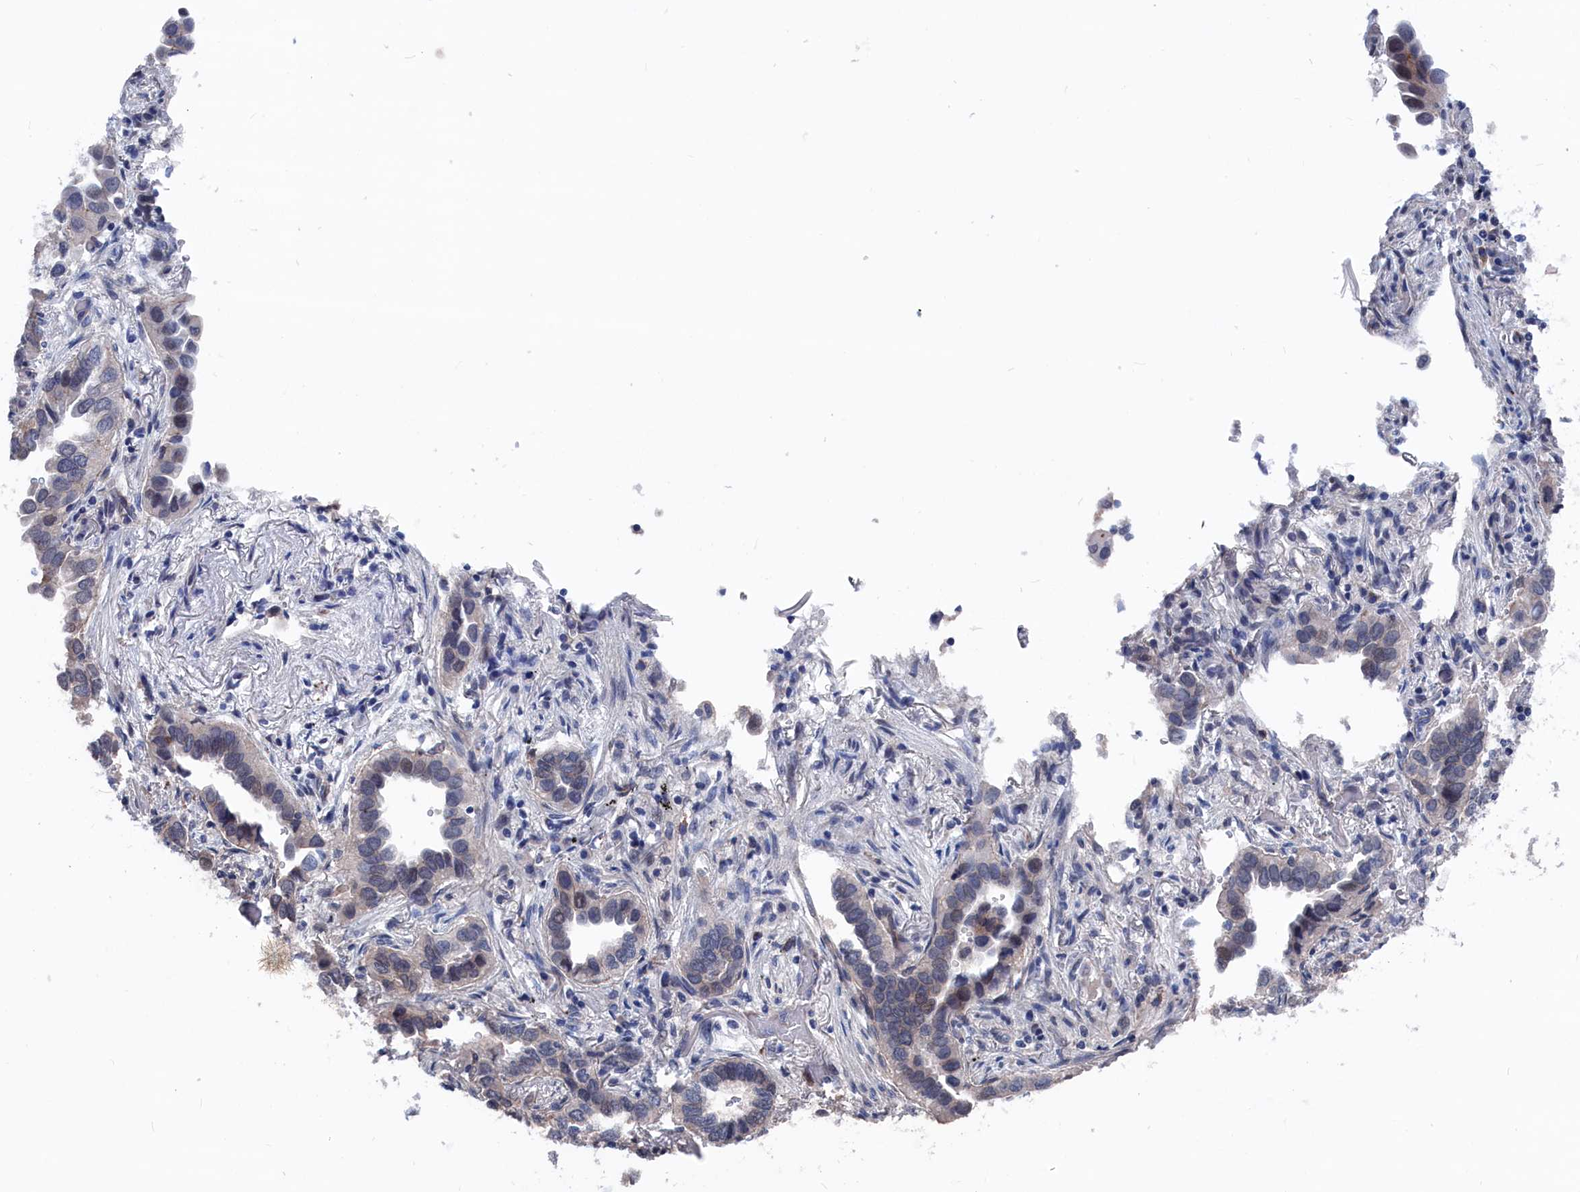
{"staining": {"intensity": "negative", "quantity": "none", "location": "none"}, "tissue": "lung cancer", "cell_type": "Tumor cells", "image_type": "cancer", "snomed": [{"axis": "morphology", "description": "Adenocarcinoma, NOS"}, {"axis": "topography", "description": "Lung"}], "caption": "A high-resolution micrograph shows IHC staining of adenocarcinoma (lung), which reveals no significant expression in tumor cells. (DAB immunohistochemistry (IHC) visualized using brightfield microscopy, high magnification).", "gene": "MARCHF3", "patient": {"sex": "female", "age": 76}}